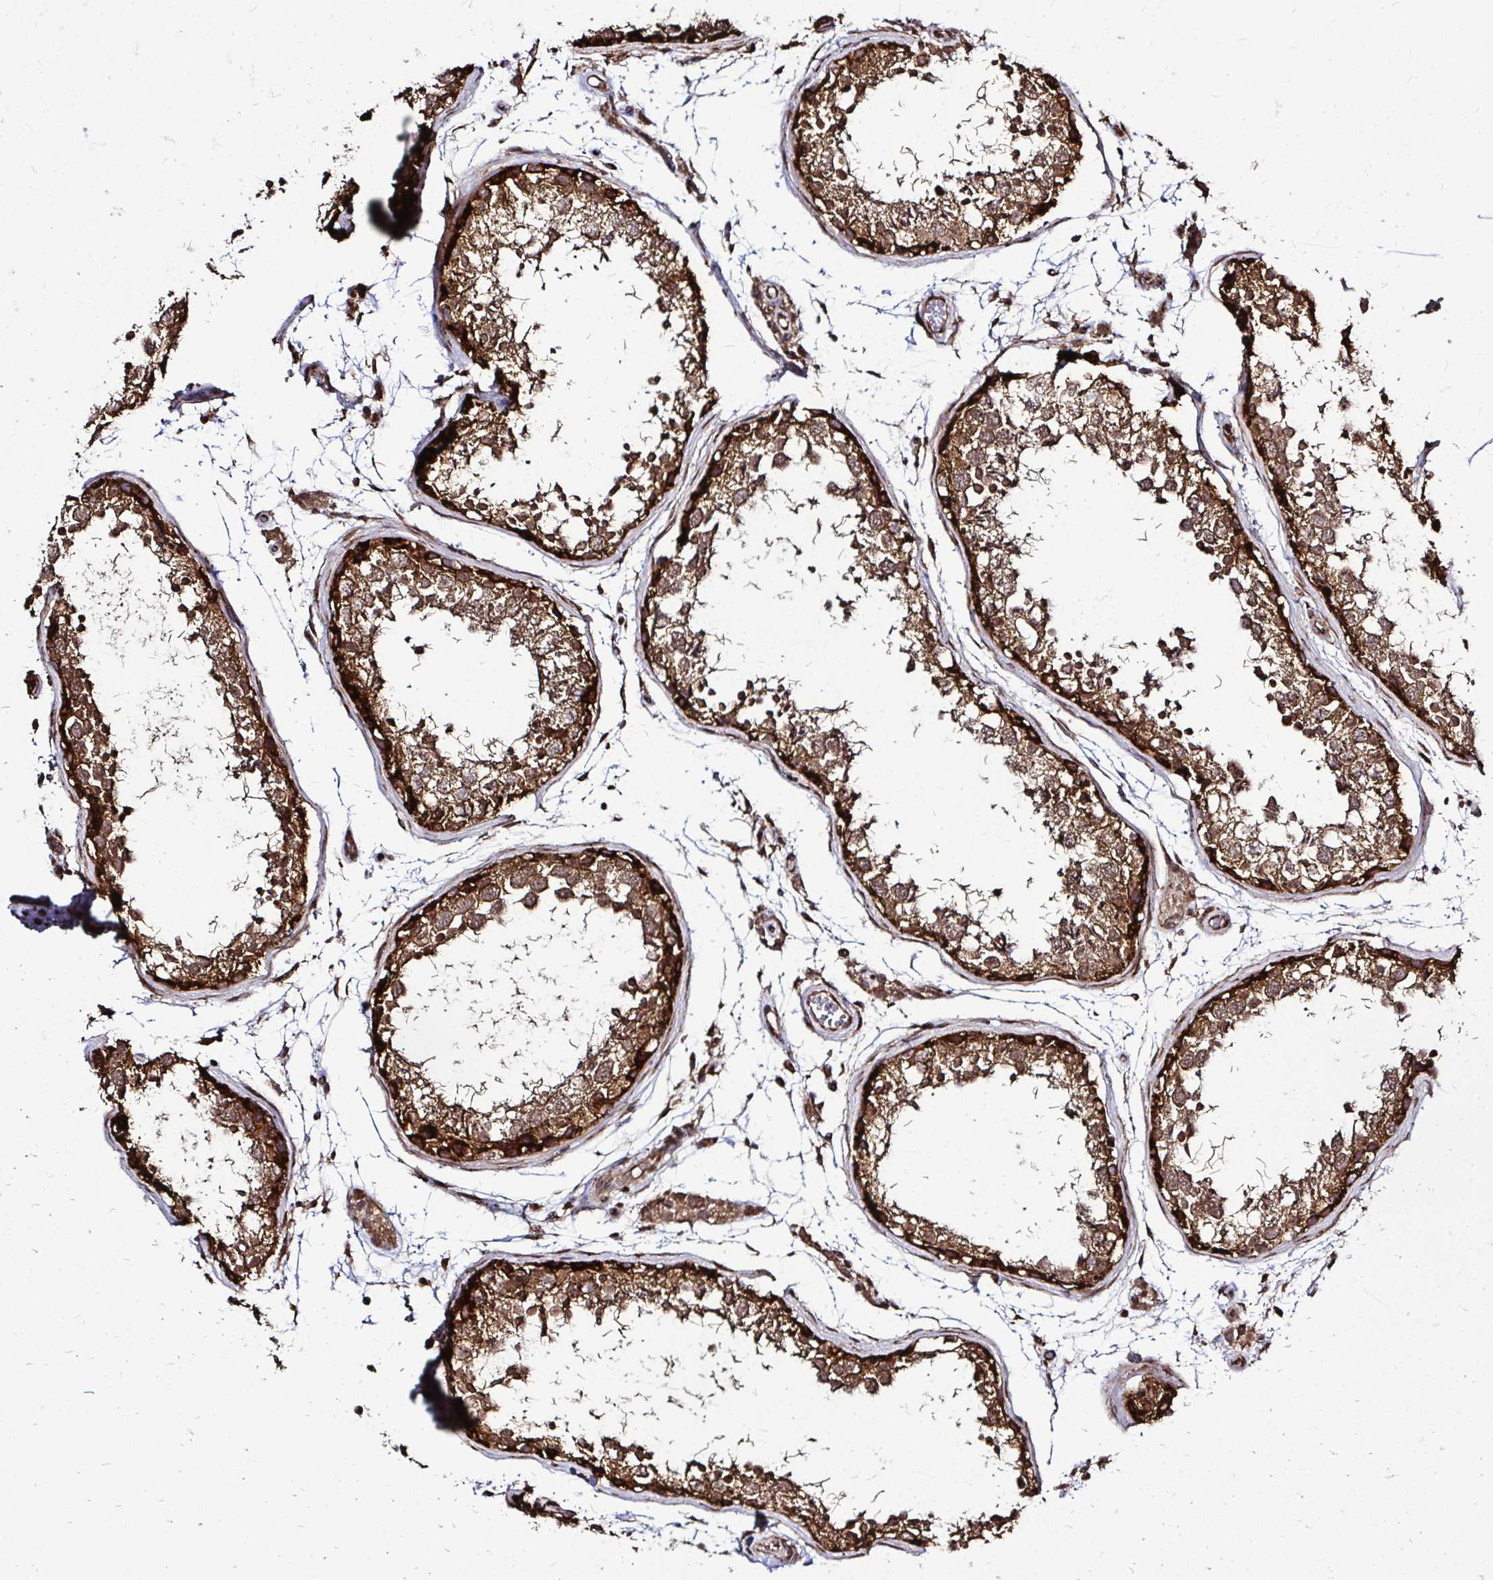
{"staining": {"intensity": "strong", "quantity": ">75%", "location": "cytoplasmic/membranous,nuclear"}, "tissue": "testis", "cell_type": "Cells in seminiferous ducts", "image_type": "normal", "snomed": [{"axis": "morphology", "description": "Normal tissue, NOS"}, {"axis": "topography", "description": "Testis"}], "caption": "Immunohistochemical staining of normal human testis demonstrates >75% levels of strong cytoplasmic/membranous,nuclear protein positivity in about >75% of cells in seminiferous ducts. The staining was performed using DAB, with brown indicating positive protein expression. Nuclei are stained blue with hematoxylin.", "gene": "FMR1", "patient": {"sex": "male", "age": 29}}